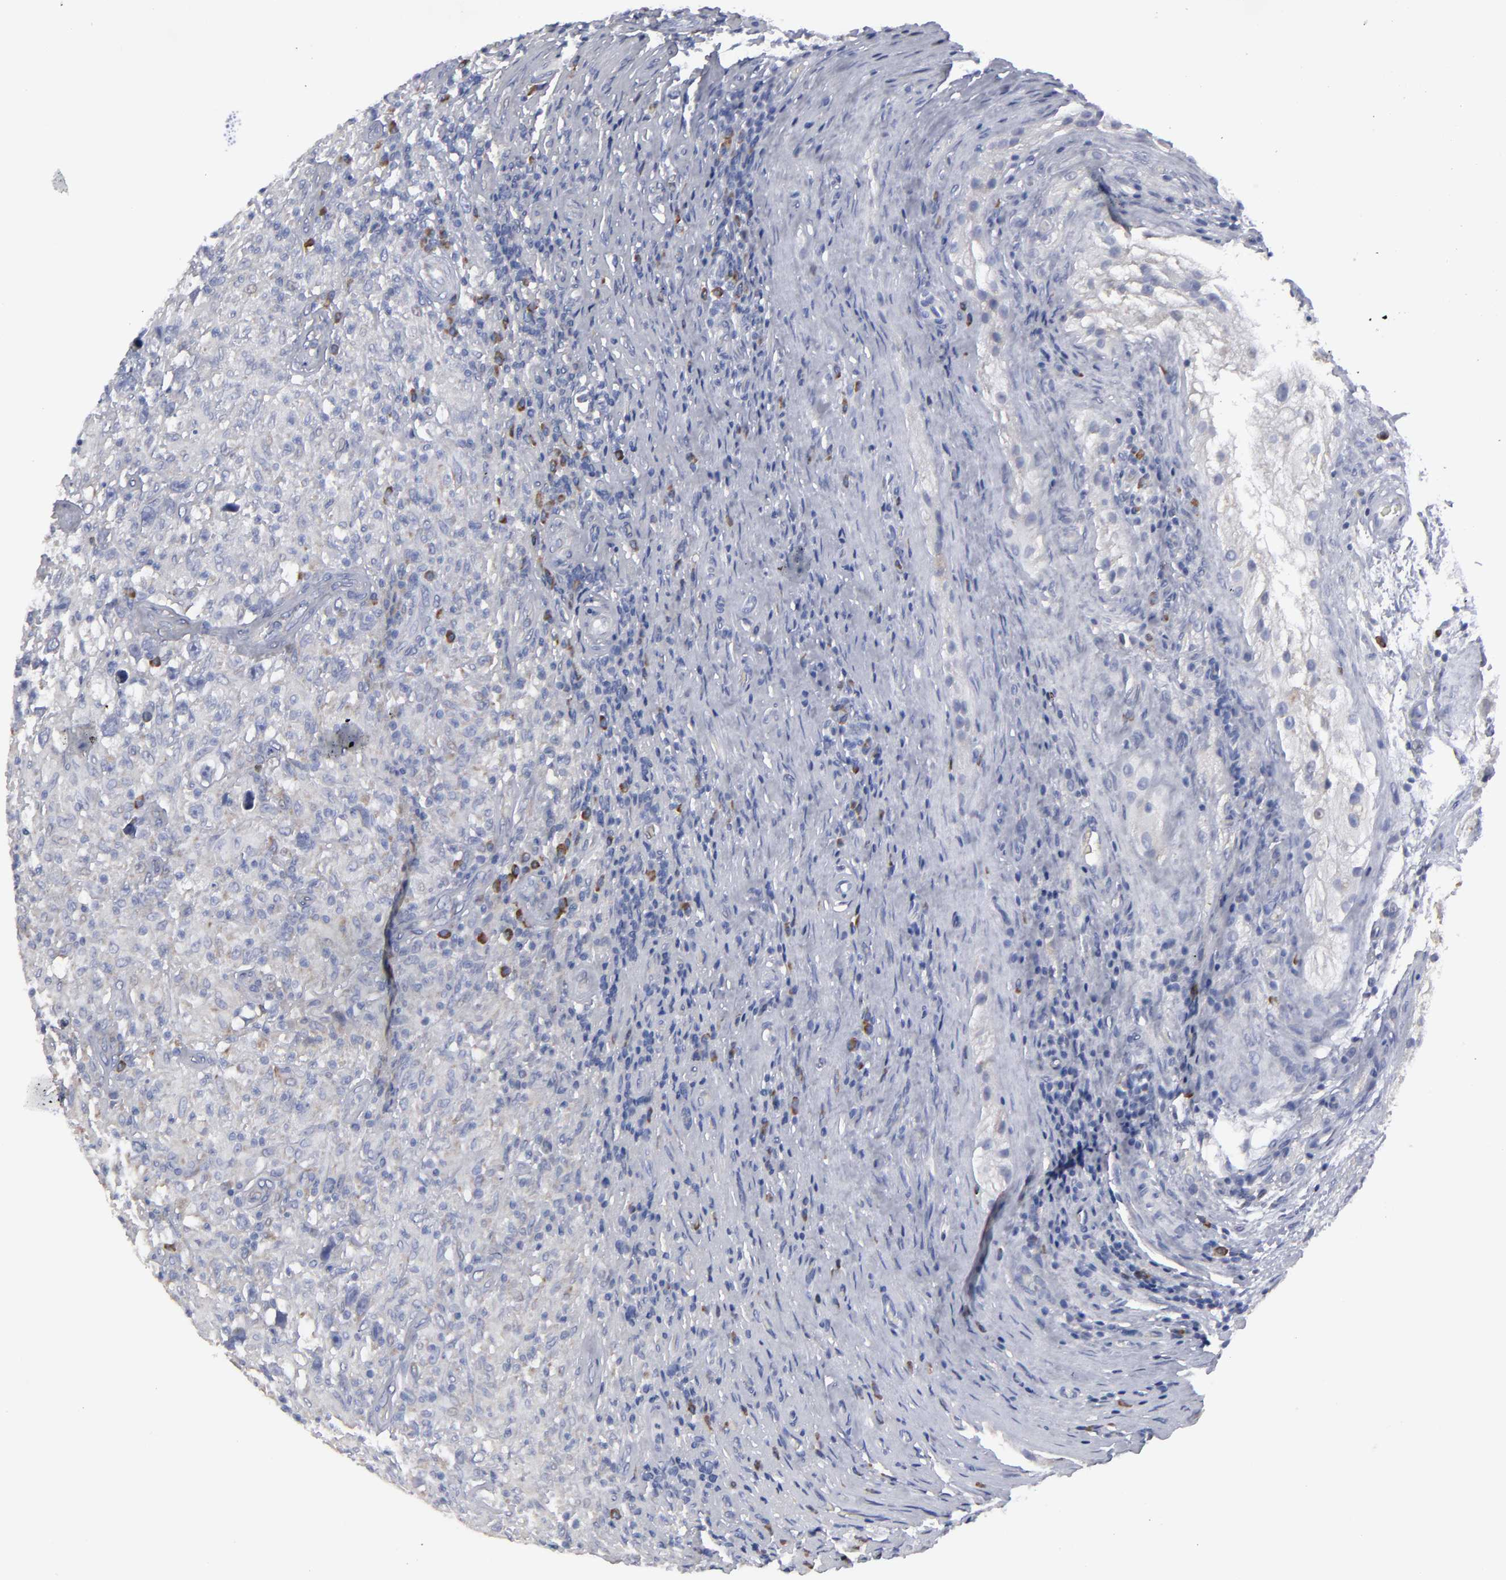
{"staining": {"intensity": "negative", "quantity": "none", "location": "none"}, "tissue": "testis cancer", "cell_type": "Tumor cells", "image_type": "cancer", "snomed": [{"axis": "morphology", "description": "Seminoma, NOS"}, {"axis": "topography", "description": "Testis"}], "caption": "Image shows no protein staining in tumor cells of seminoma (testis) tissue.", "gene": "CCDC80", "patient": {"sex": "male", "age": 34}}